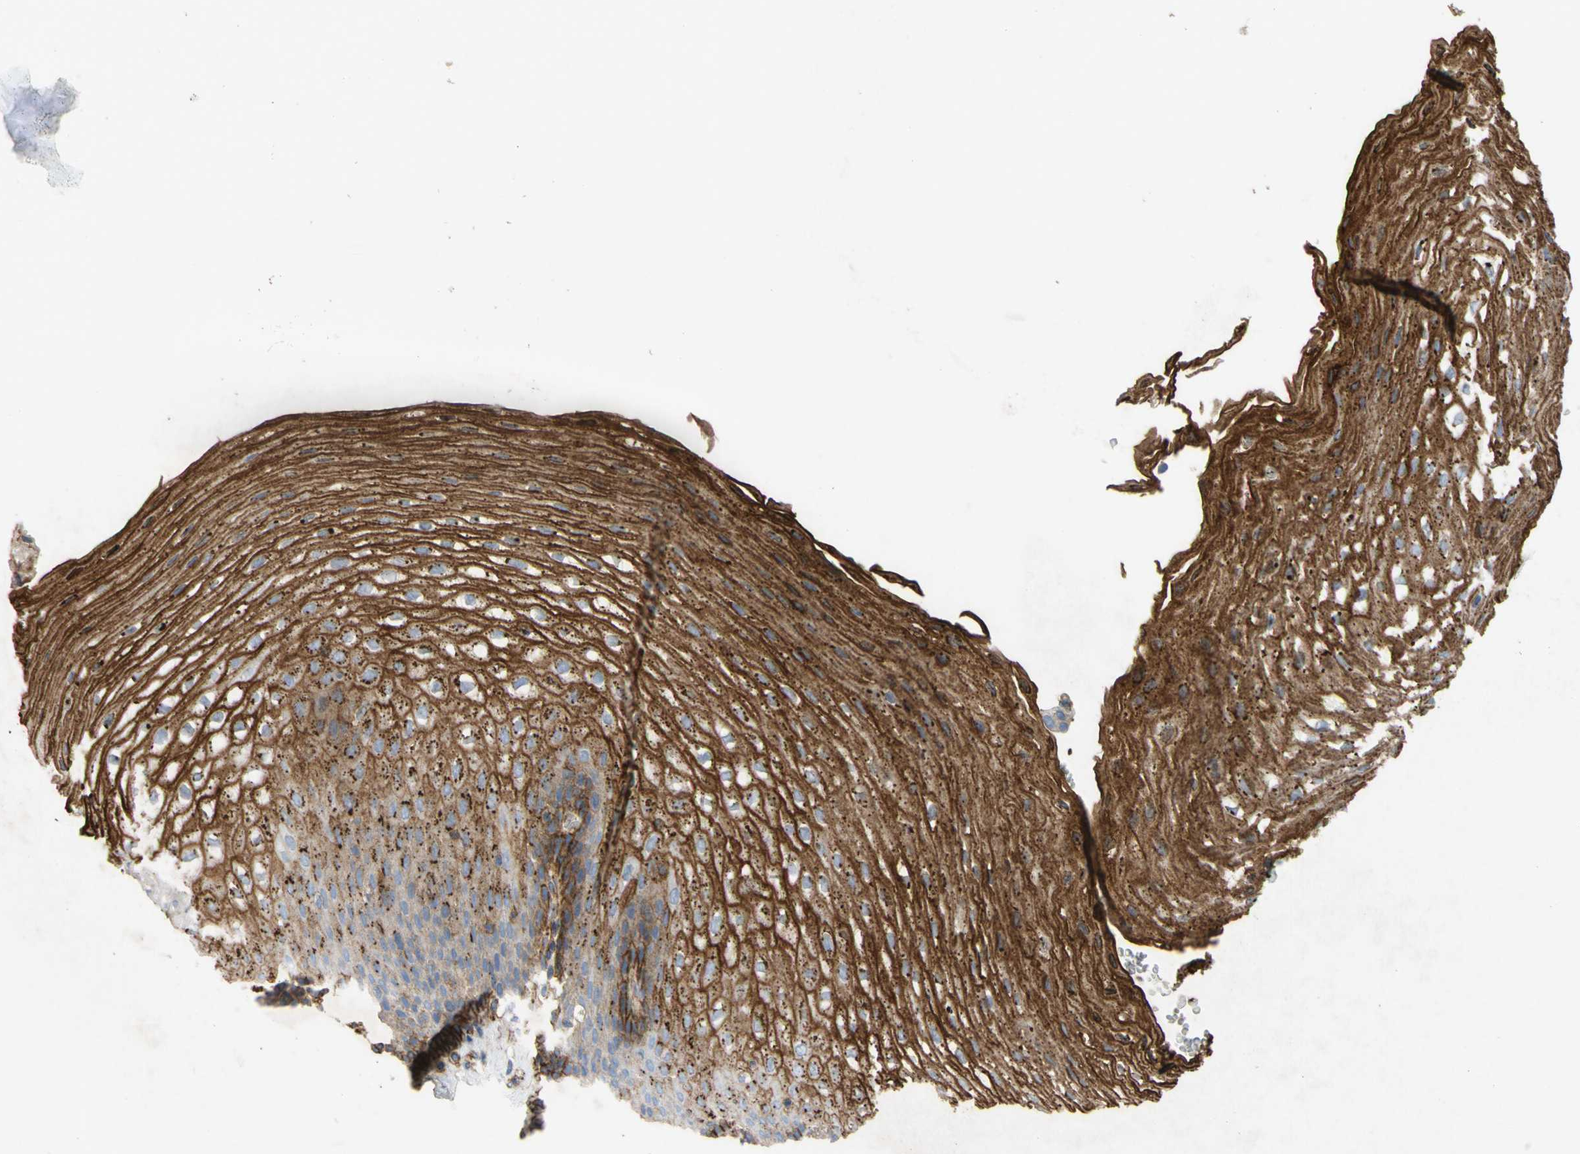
{"staining": {"intensity": "strong", "quantity": "25%-75%", "location": "cytoplasmic/membranous"}, "tissue": "esophagus", "cell_type": "Squamous epithelial cells", "image_type": "normal", "snomed": [{"axis": "morphology", "description": "Normal tissue, NOS"}, {"axis": "topography", "description": "Esophagus"}], "caption": "Brown immunohistochemical staining in benign human esophagus reveals strong cytoplasmic/membranous positivity in about 25%-75% of squamous epithelial cells. (DAB IHC, brown staining for protein, blue staining for nuclei).", "gene": "ATP2A3", "patient": {"sex": "male", "age": 48}}